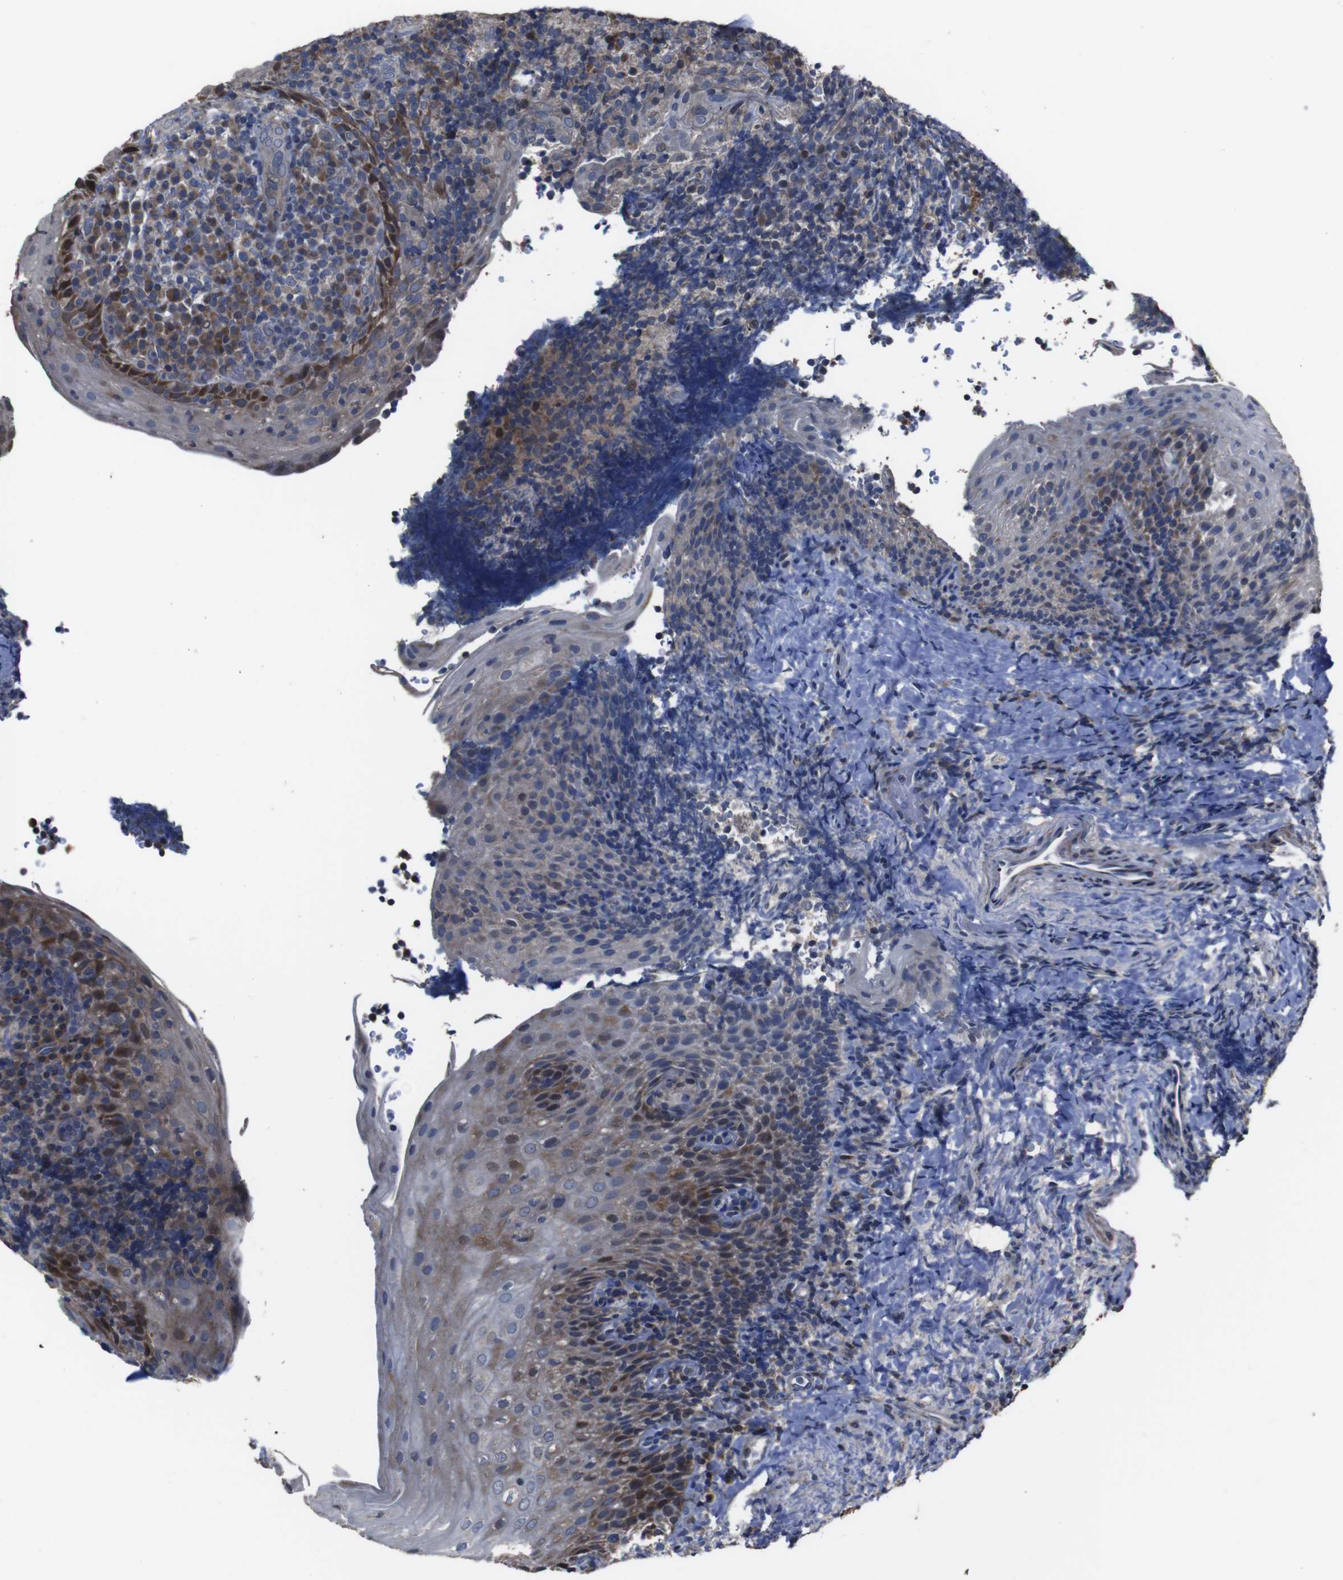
{"staining": {"intensity": "moderate", "quantity": "25%-75%", "location": "cytoplasmic/membranous"}, "tissue": "tonsil", "cell_type": "Germinal center cells", "image_type": "normal", "snomed": [{"axis": "morphology", "description": "Normal tissue, NOS"}, {"axis": "topography", "description": "Tonsil"}], "caption": "A brown stain highlights moderate cytoplasmic/membranous expression of a protein in germinal center cells of unremarkable tonsil.", "gene": "SNN", "patient": {"sex": "male", "age": 37}}